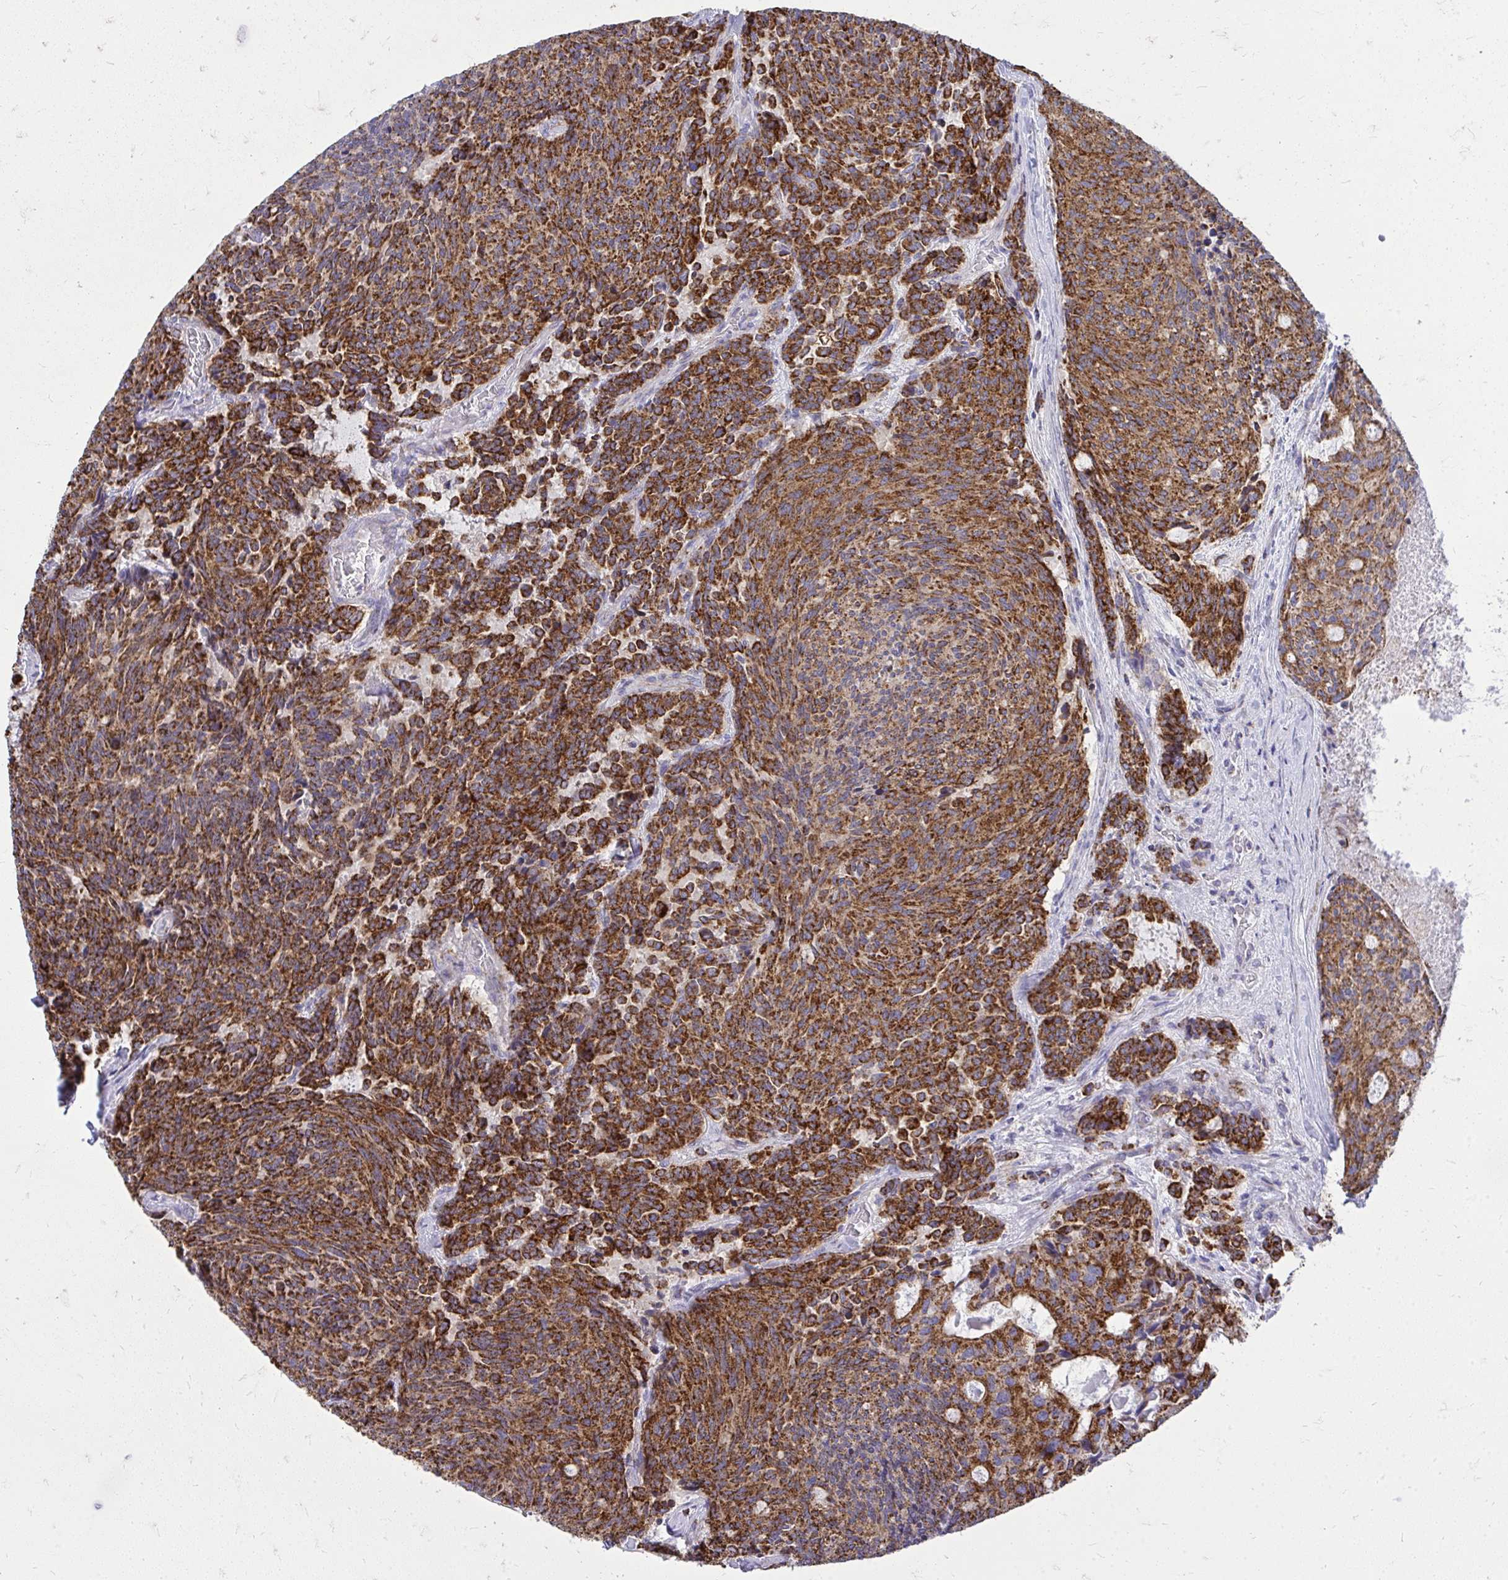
{"staining": {"intensity": "strong", "quantity": ">75%", "location": "cytoplasmic/membranous"}, "tissue": "carcinoid", "cell_type": "Tumor cells", "image_type": "cancer", "snomed": [{"axis": "morphology", "description": "Carcinoid, malignant, NOS"}, {"axis": "topography", "description": "Pancreas"}], "caption": "An image of carcinoid (malignant) stained for a protein reveals strong cytoplasmic/membranous brown staining in tumor cells. Using DAB (brown) and hematoxylin (blue) stains, captured at high magnification using brightfield microscopy.", "gene": "SPTBN2", "patient": {"sex": "female", "age": 54}}